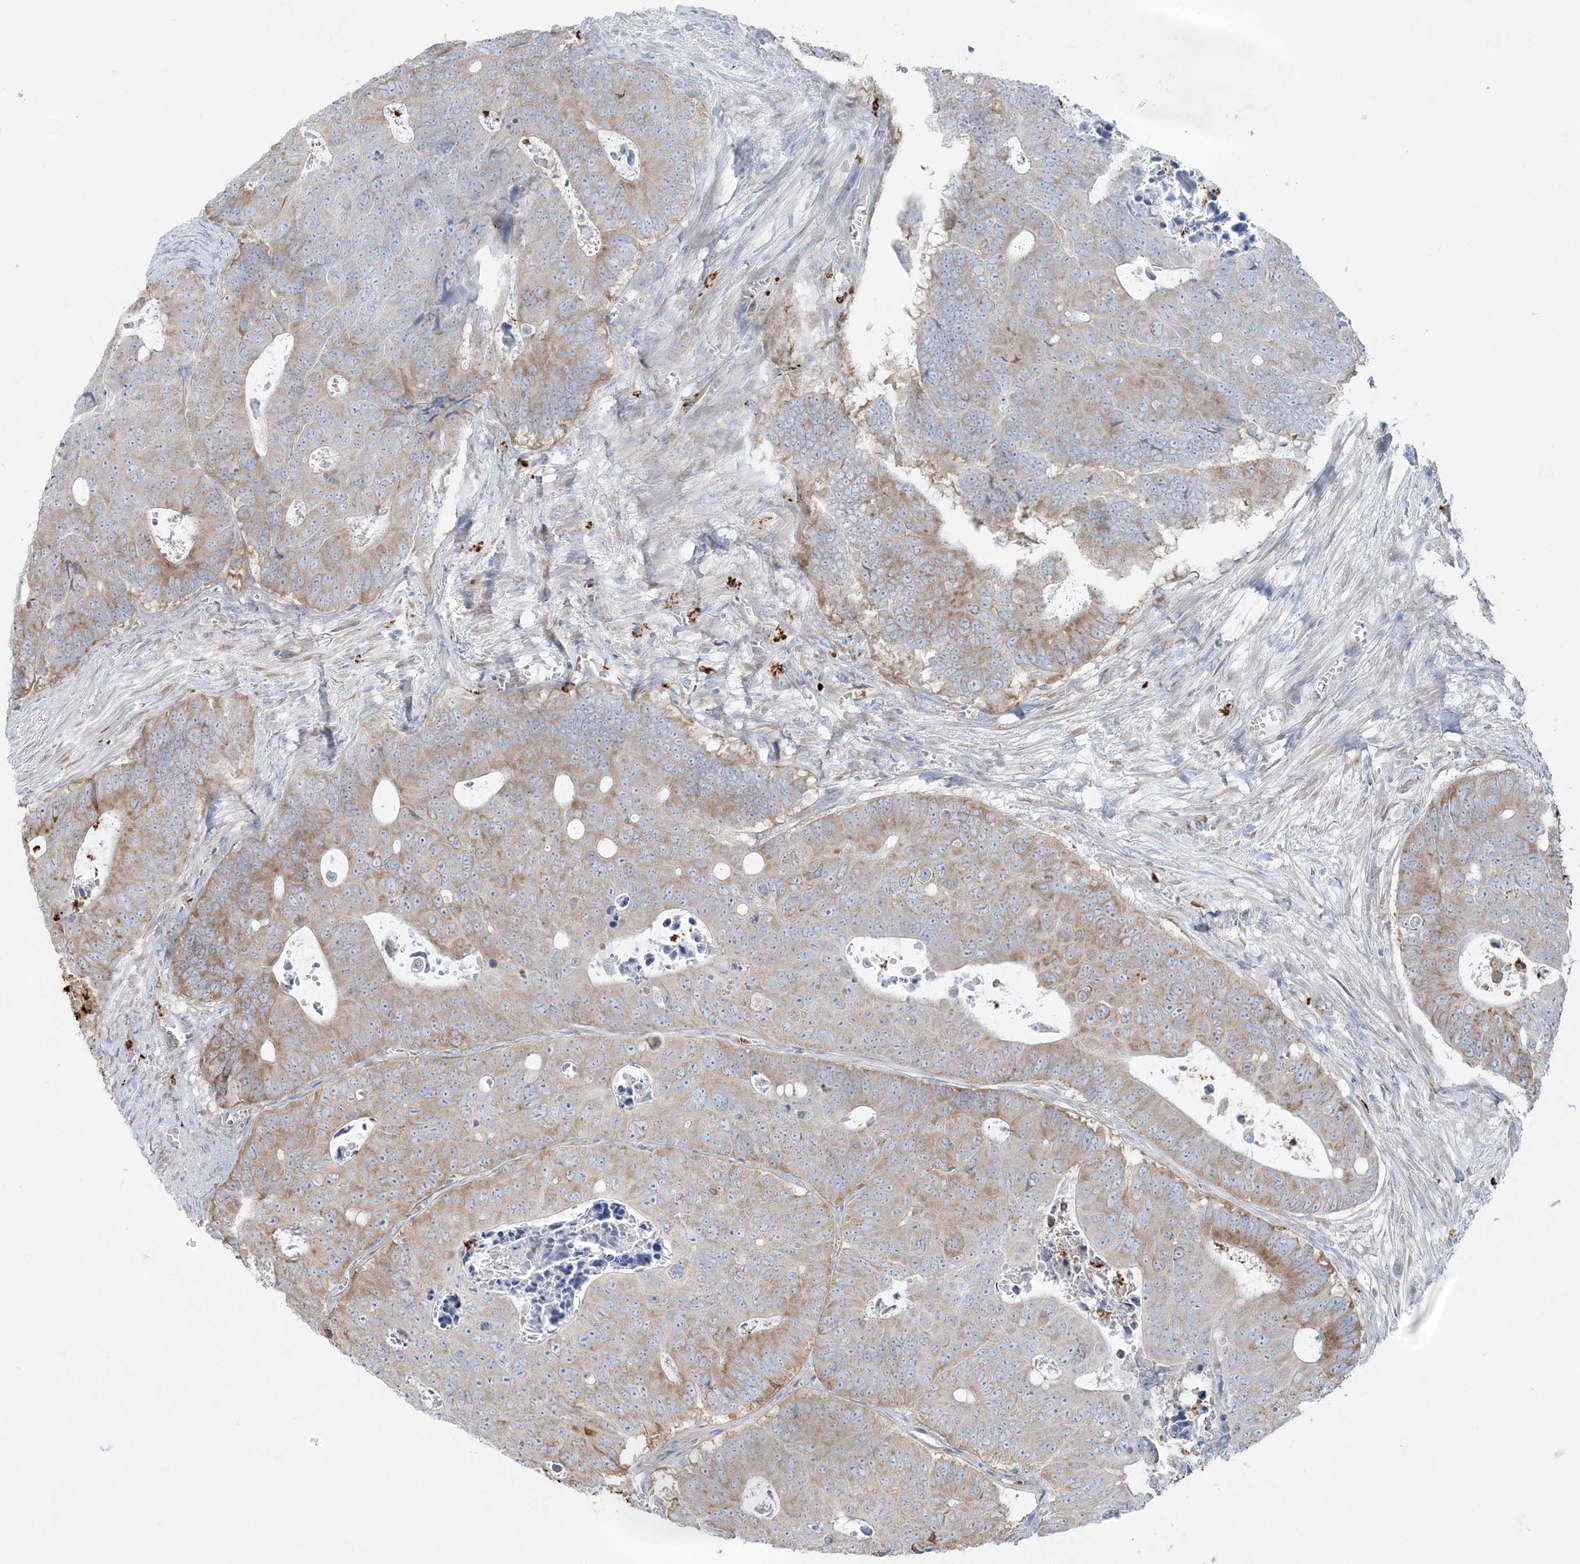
{"staining": {"intensity": "moderate", "quantity": "25%-75%", "location": "cytoplasmic/membranous"}, "tissue": "colorectal cancer", "cell_type": "Tumor cells", "image_type": "cancer", "snomed": [{"axis": "morphology", "description": "Adenocarcinoma, NOS"}, {"axis": "topography", "description": "Colon"}], "caption": "Immunohistochemical staining of human colorectal cancer demonstrates medium levels of moderate cytoplasmic/membranous protein staining in approximately 25%-75% of tumor cells.", "gene": "CCNJ", "patient": {"sex": "male", "age": 87}}